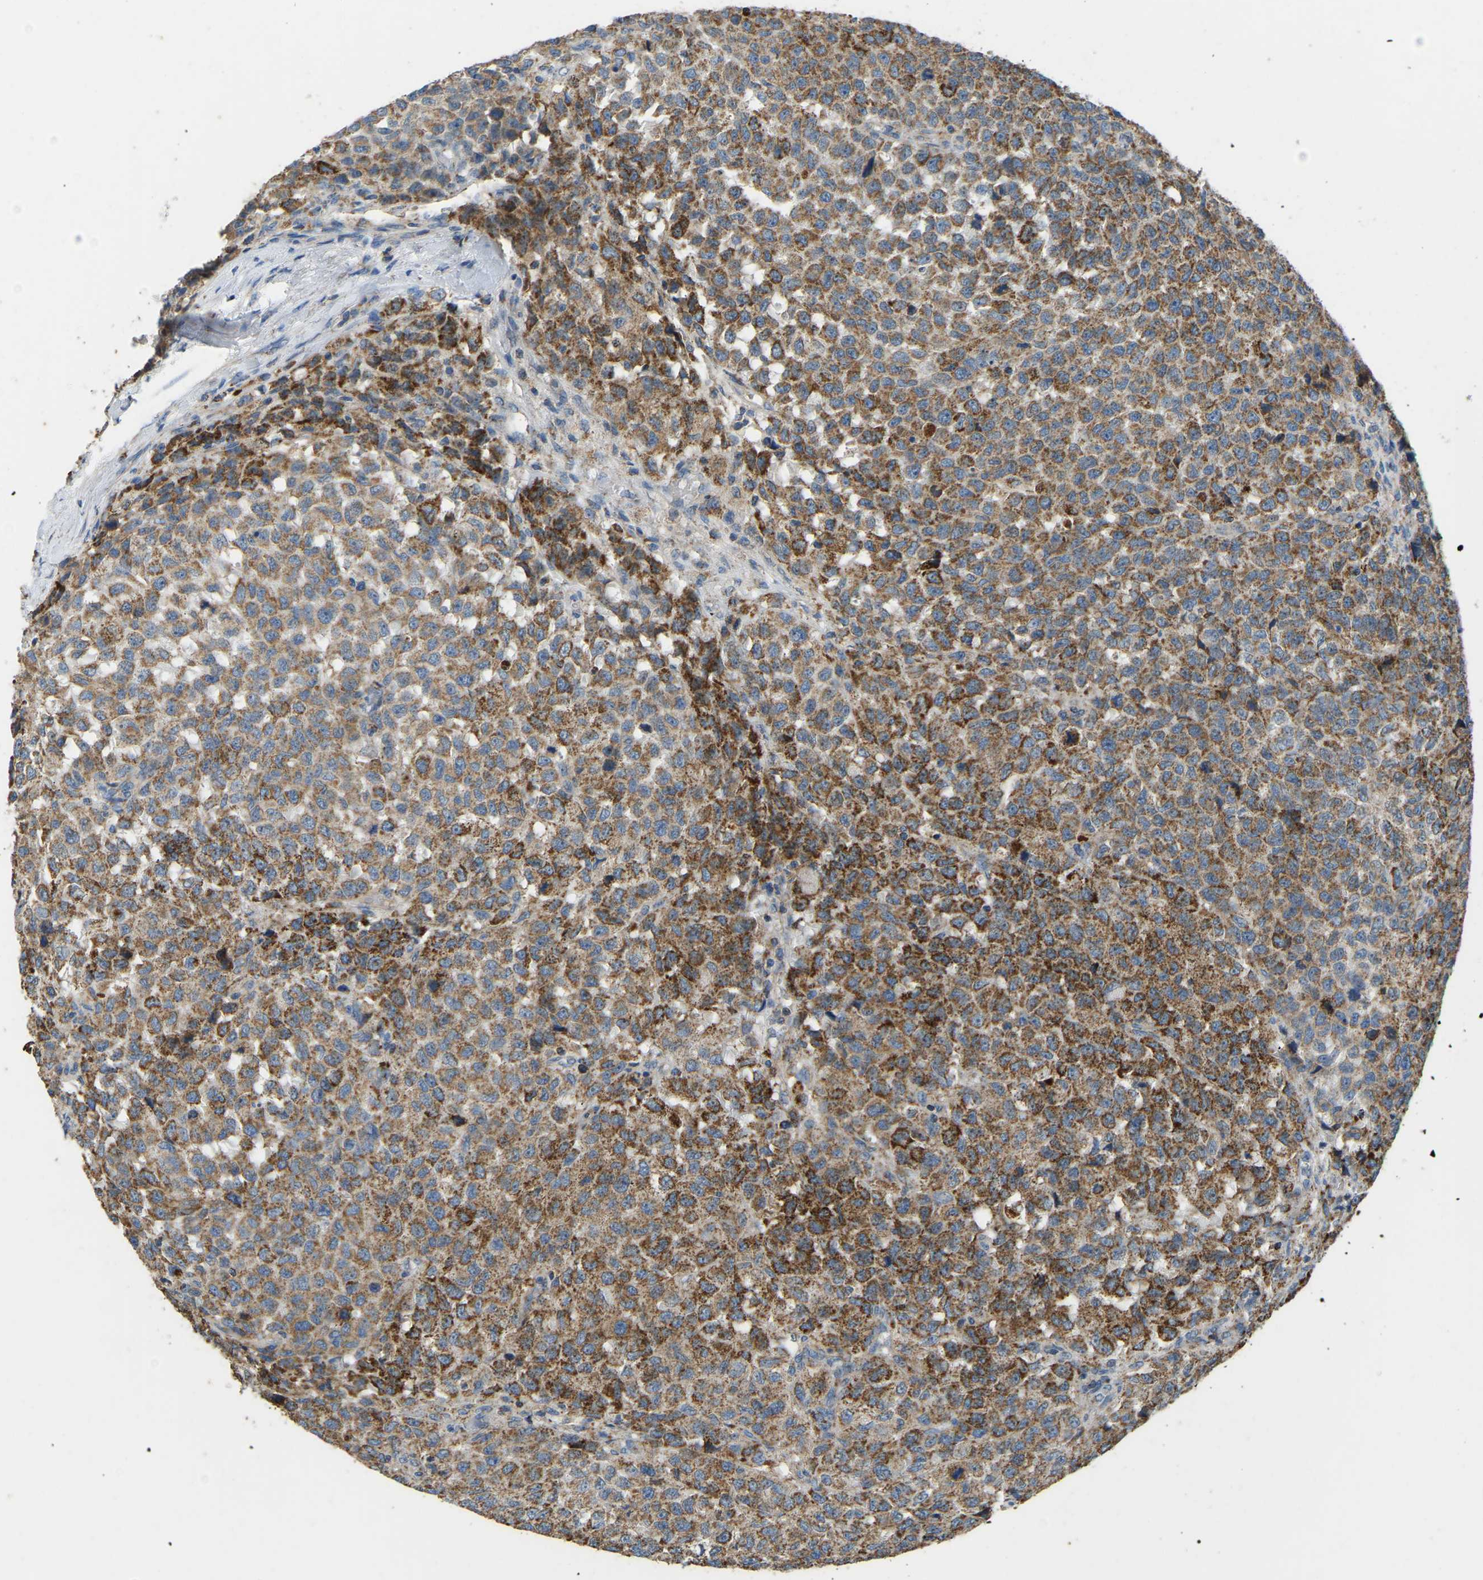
{"staining": {"intensity": "moderate", "quantity": ">75%", "location": "cytoplasmic/membranous"}, "tissue": "testis cancer", "cell_type": "Tumor cells", "image_type": "cancer", "snomed": [{"axis": "morphology", "description": "Seminoma, NOS"}, {"axis": "topography", "description": "Testis"}], "caption": "The histopathology image shows a brown stain indicating the presence of a protein in the cytoplasmic/membranous of tumor cells in testis cancer (seminoma).", "gene": "ZNF200", "patient": {"sex": "male", "age": 59}}